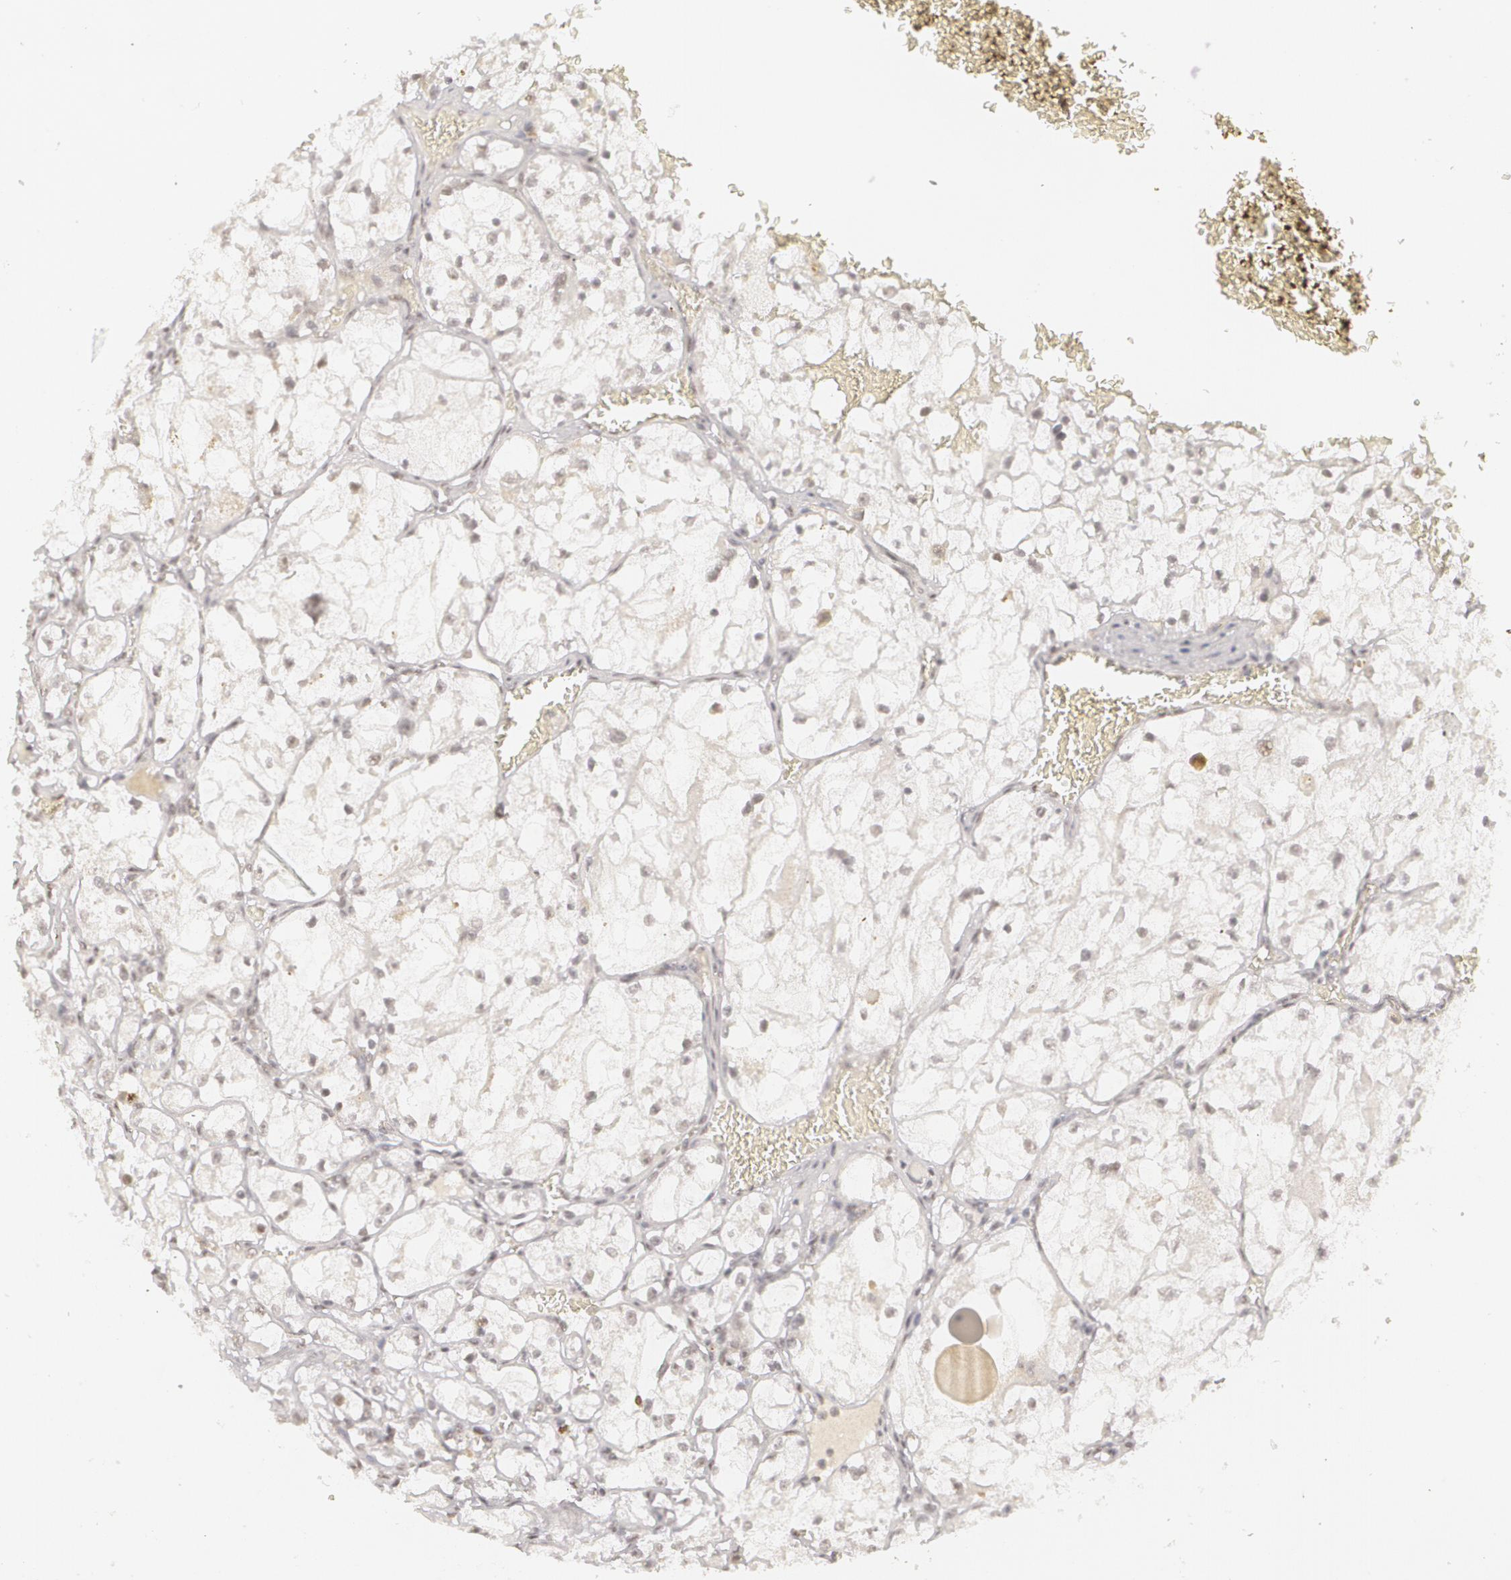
{"staining": {"intensity": "negative", "quantity": "none", "location": "none"}, "tissue": "renal cancer", "cell_type": "Tumor cells", "image_type": "cancer", "snomed": [{"axis": "morphology", "description": "Adenocarcinoma, NOS"}, {"axis": "topography", "description": "Kidney"}], "caption": "This is an immunohistochemistry image of renal adenocarcinoma. There is no positivity in tumor cells.", "gene": "RRP7A", "patient": {"sex": "male", "age": 61}}